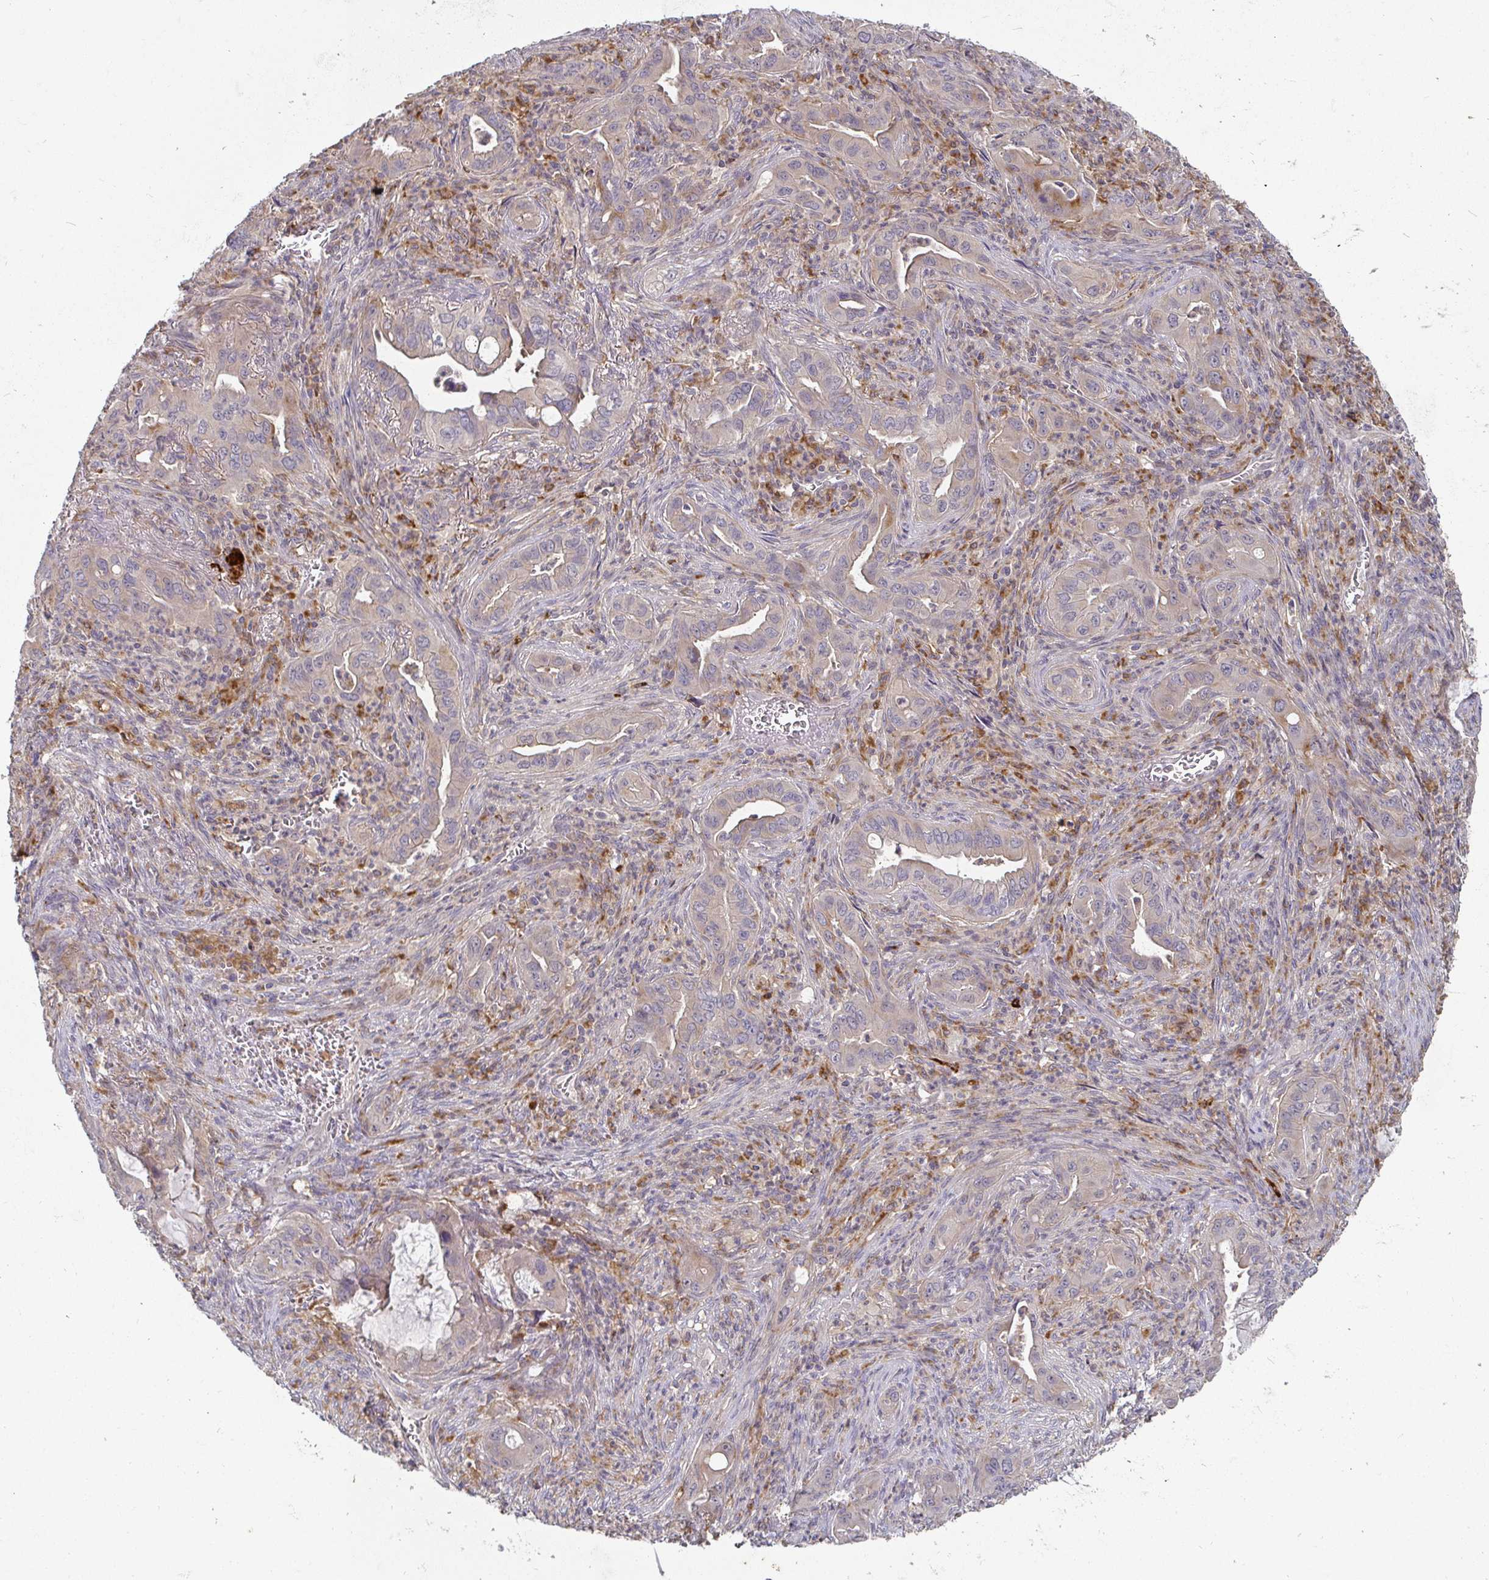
{"staining": {"intensity": "weak", "quantity": "<25%", "location": "cytoplasmic/membranous"}, "tissue": "lung cancer", "cell_type": "Tumor cells", "image_type": "cancer", "snomed": [{"axis": "morphology", "description": "Adenocarcinoma, NOS"}, {"axis": "topography", "description": "Lung"}], "caption": "DAB (3,3'-diaminobenzidine) immunohistochemical staining of lung cancer reveals no significant positivity in tumor cells.", "gene": "CDH18", "patient": {"sex": "male", "age": 65}}